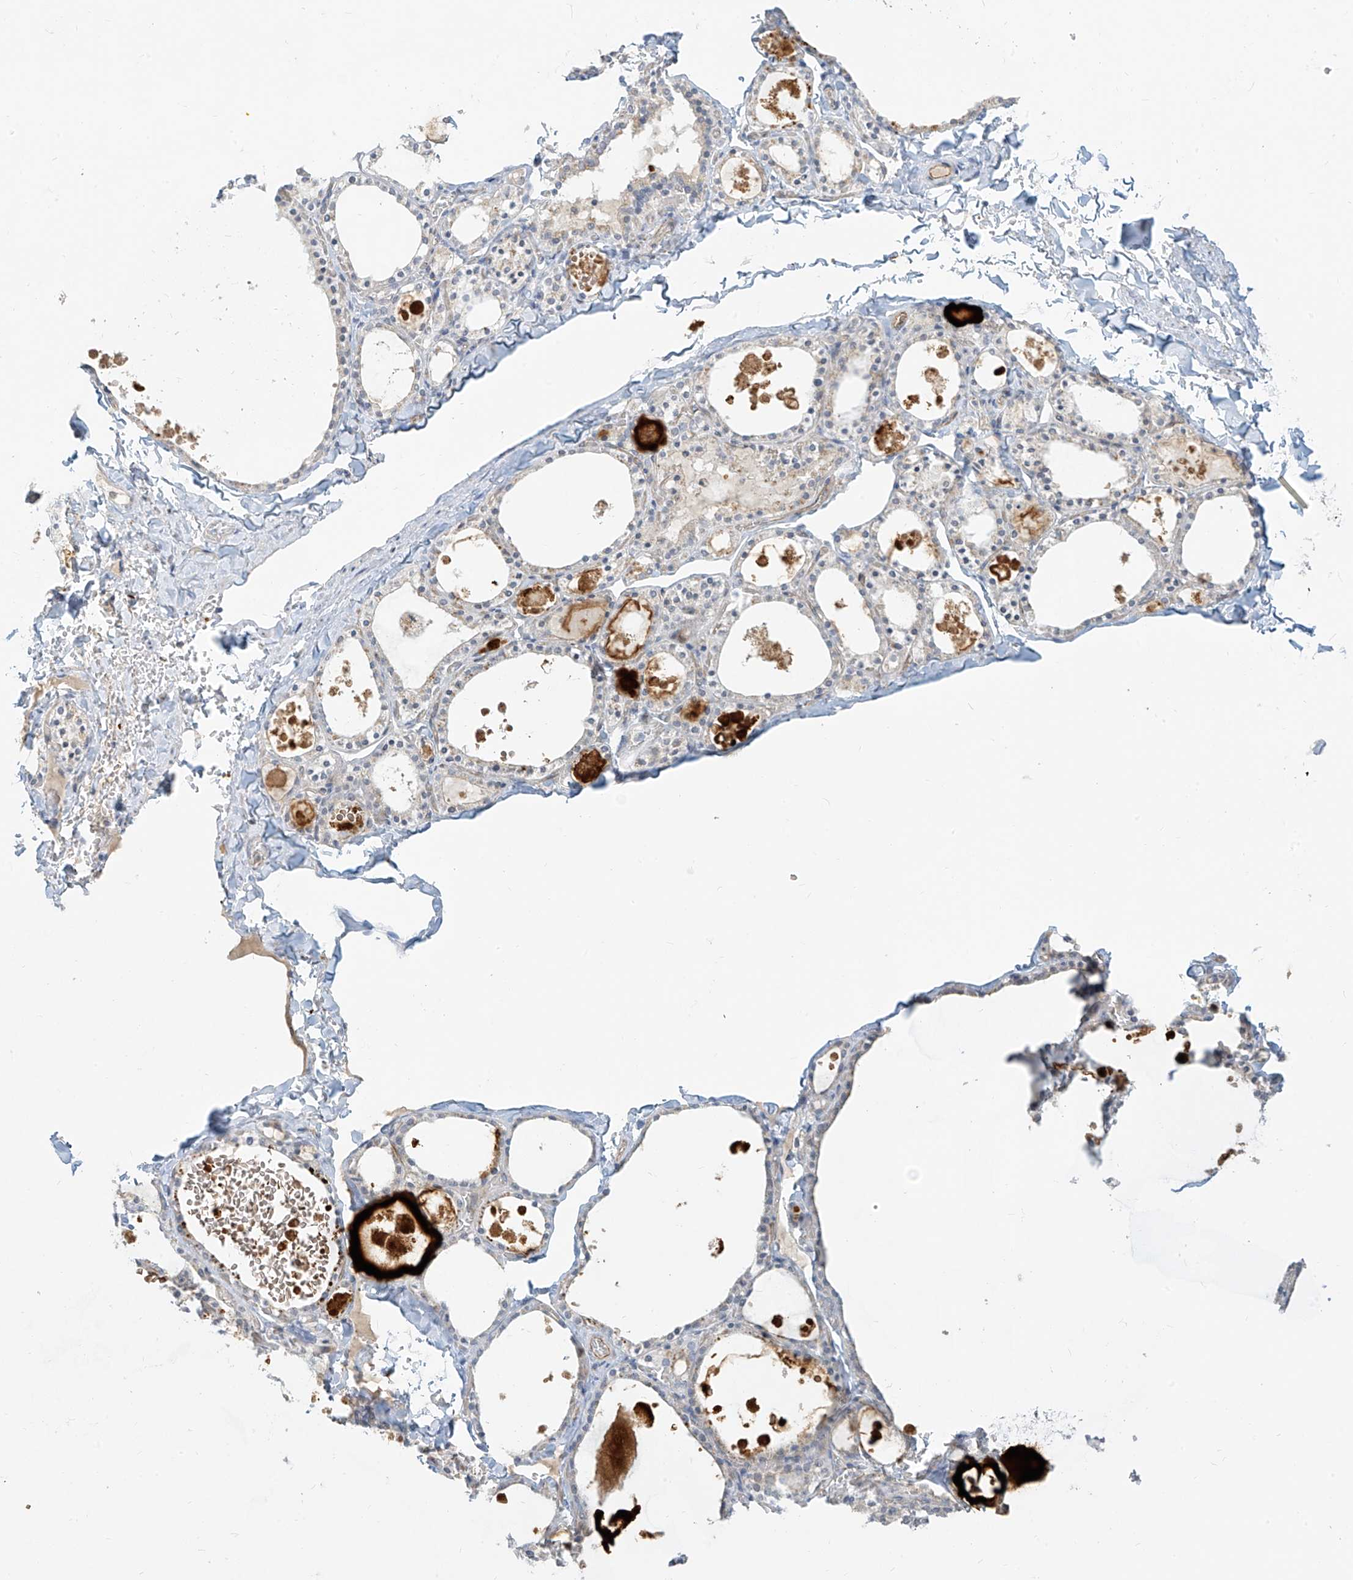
{"staining": {"intensity": "negative", "quantity": "none", "location": "none"}, "tissue": "thyroid gland", "cell_type": "Glandular cells", "image_type": "normal", "snomed": [{"axis": "morphology", "description": "Normal tissue, NOS"}, {"axis": "topography", "description": "Thyroid gland"}], "caption": "Glandular cells show no significant expression in benign thyroid gland. Brightfield microscopy of immunohistochemistry (IHC) stained with DAB (3,3'-diaminobenzidine) (brown) and hematoxylin (blue), captured at high magnification.", "gene": "C2orf42", "patient": {"sex": "male", "age": 56}}